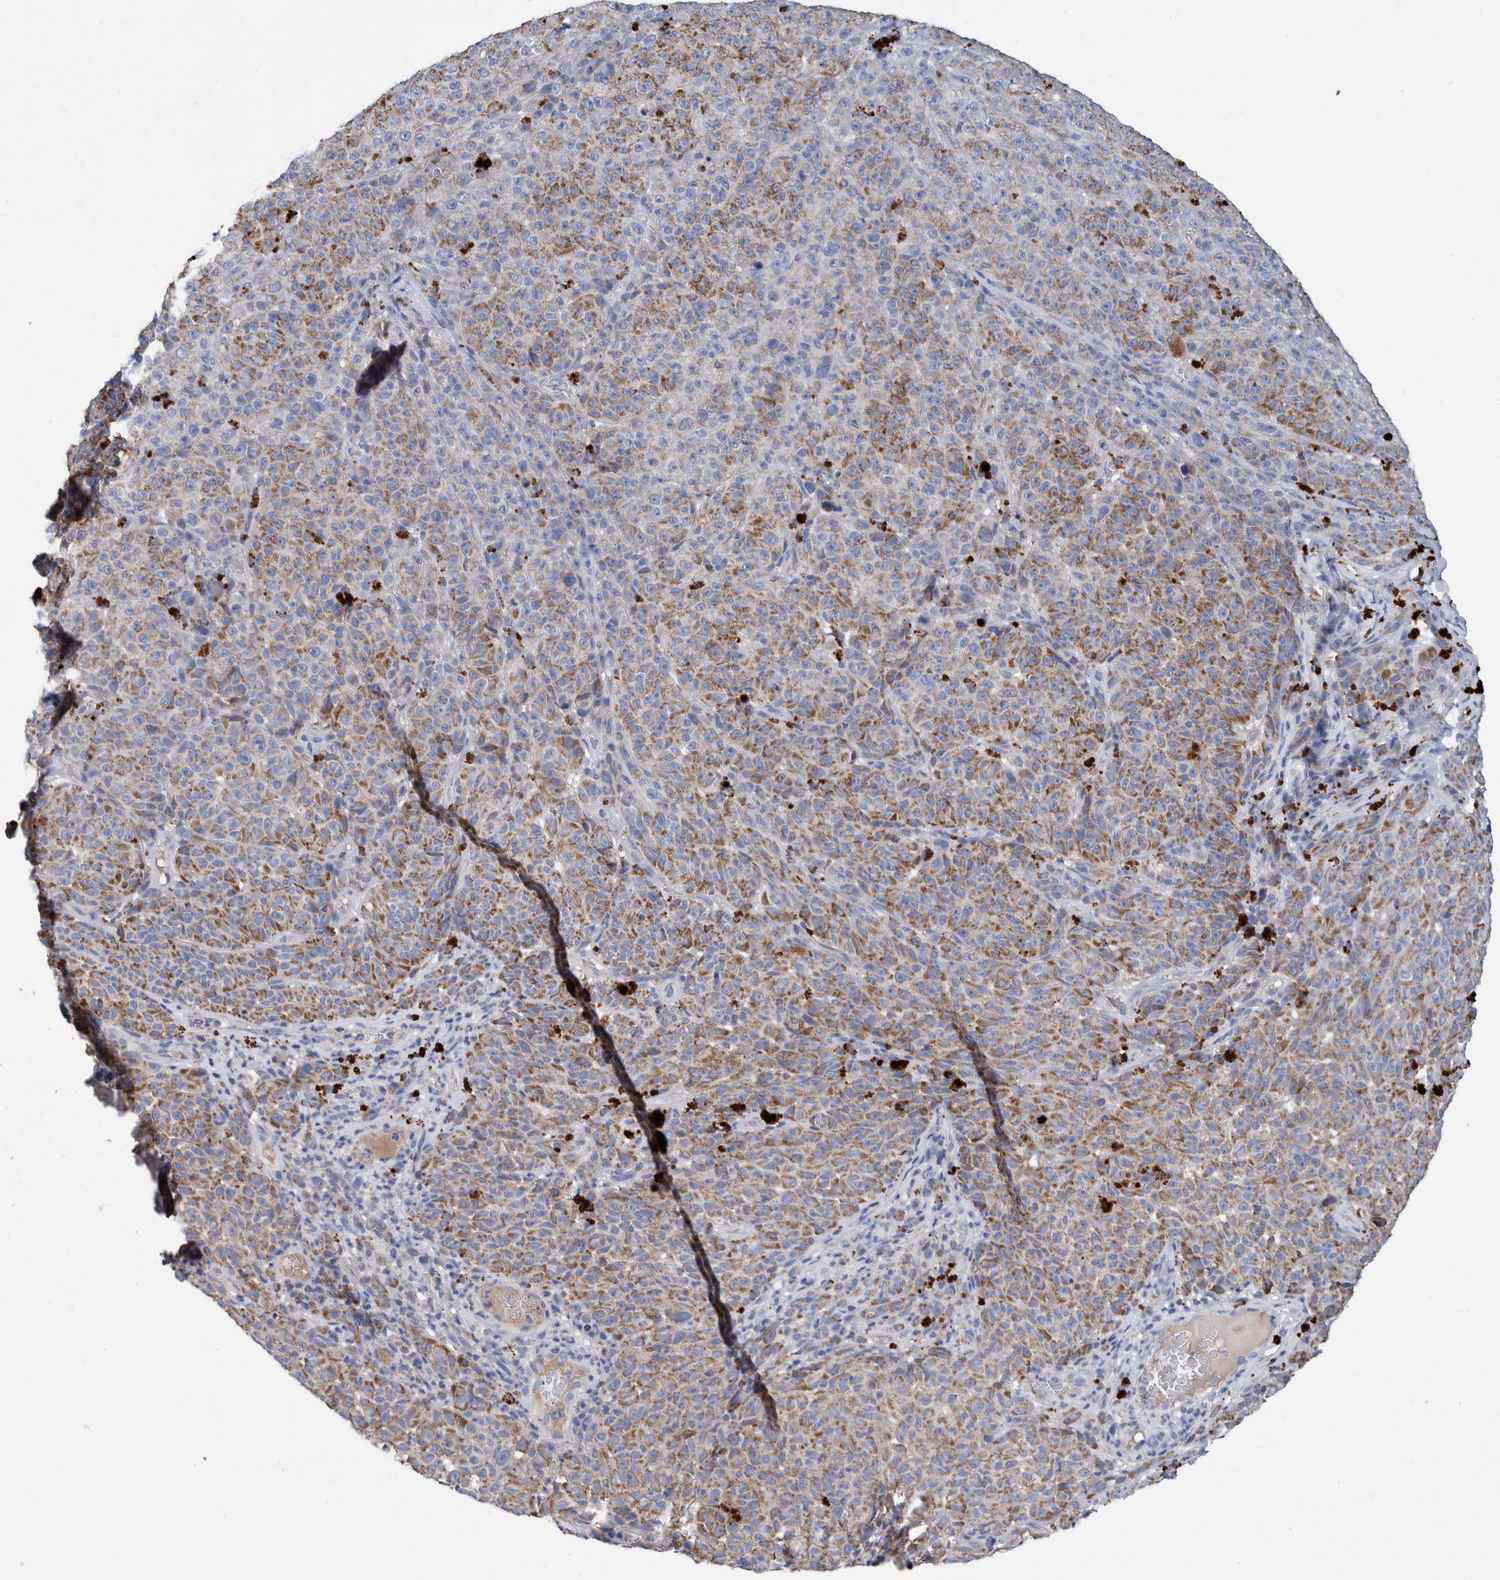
{"staining": {"intensity": "moderate", "quantity": ">75%", "location": "cytoplasmic/membranous"}, "tissue": "melanoma", "cell_type": "Tumor cells", "image_type": "cancer", "snomed": [{"axis": "morphology", "description": "Malignant melanoma, NOS"}, {"axis": "topography", "description": "Skin"}], "caption": "This image exhibits IHC staining of human malignant melanoma, with medium moderate cytoplasmic/membranous staining in about >75% of tumor cells.", "gene": "DECR1", "patient": {"sex": "female", "age": 82}}